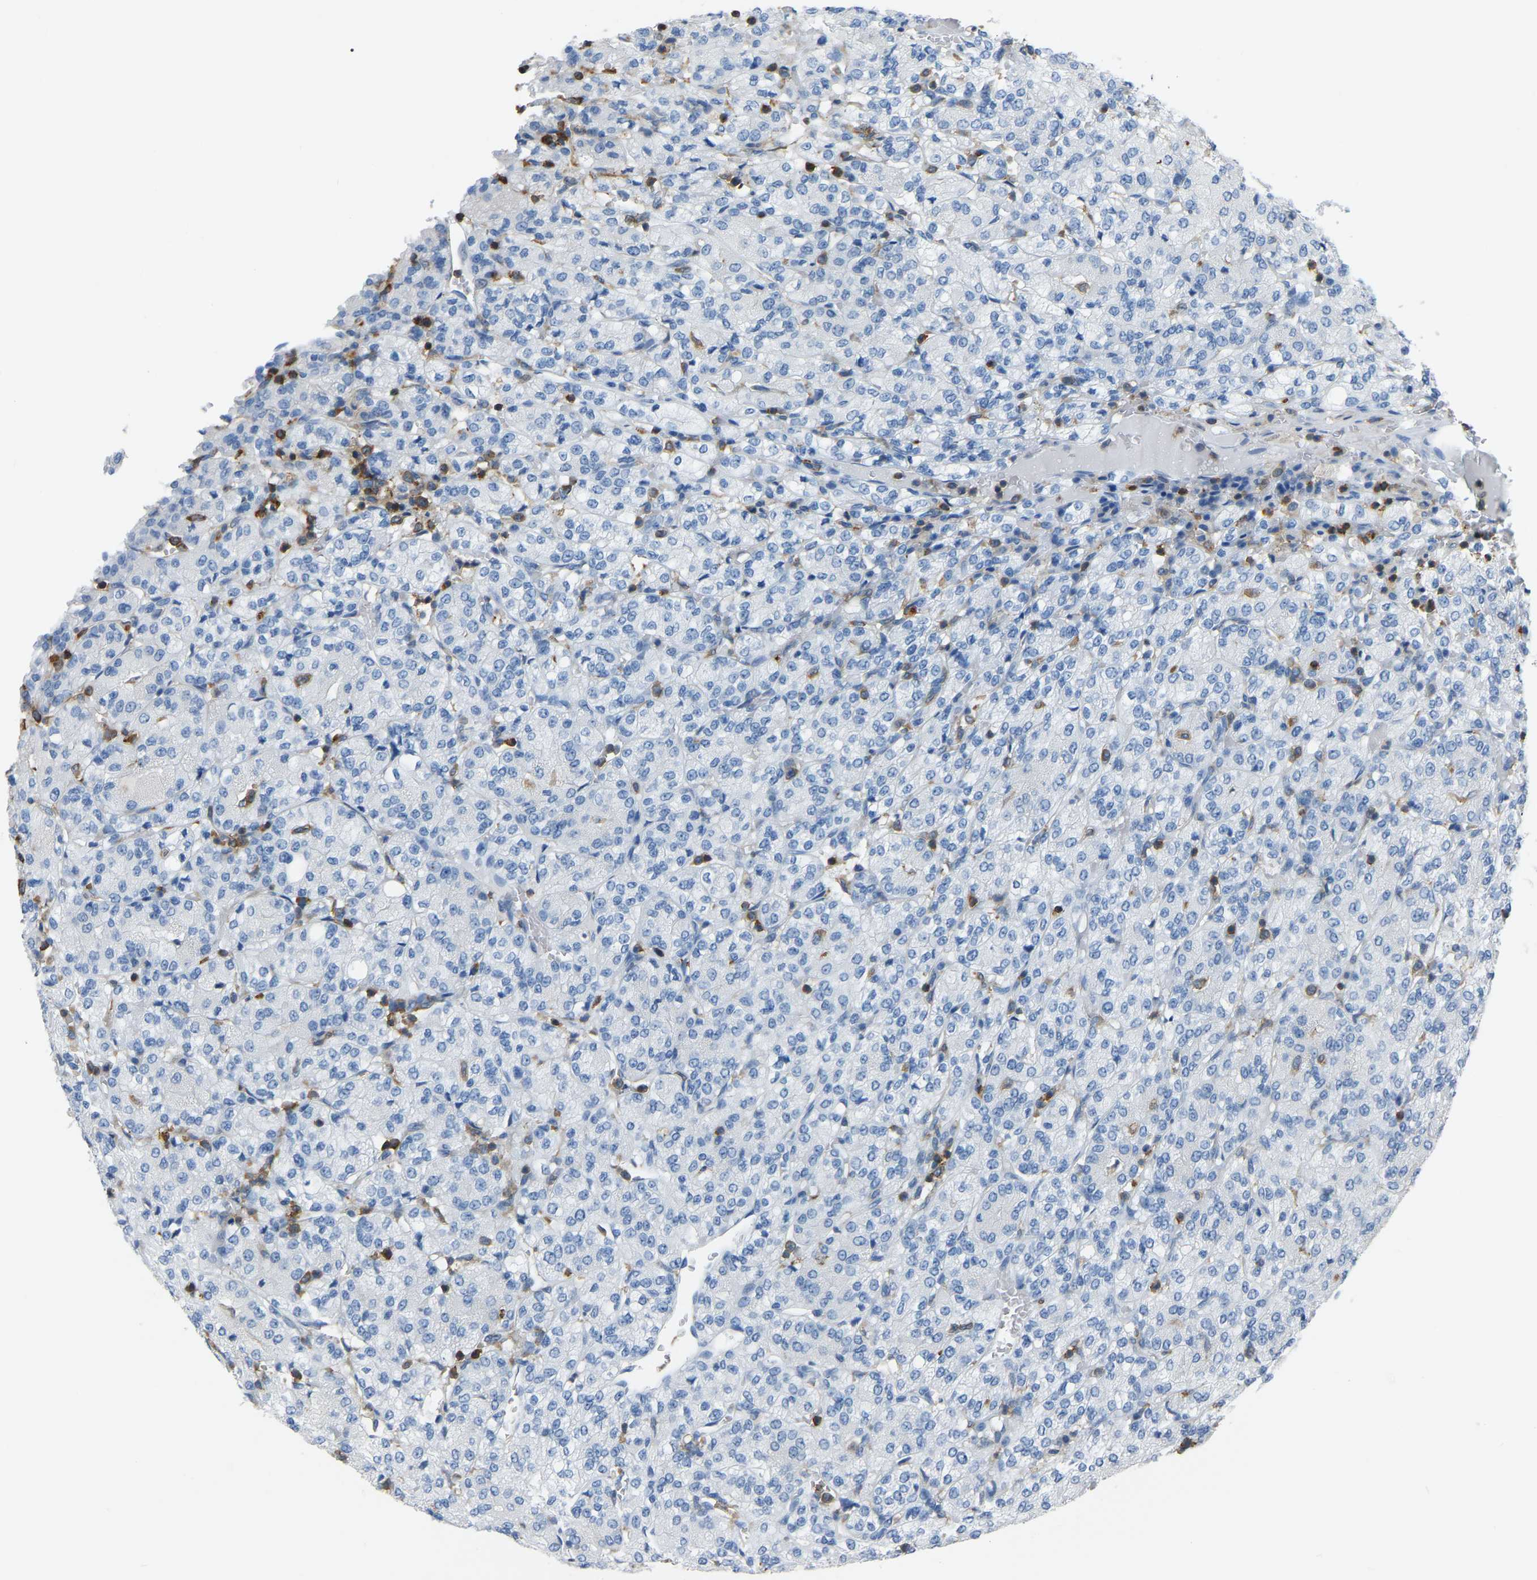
{"staining": {"intensity": "negative", "quantity": "none", "location": "none"}, "tissue": "renal cancer", "cell_type": "Tumor cells", "image_type": "cancer", "snomed": [{"axis": "morphology", "description": "Adenocarcinoma, NOS"}, {"axis": "topography", "description": "Kidney"}], "caption": "This is a photomicrograph of IHC staining of adenocarcinoma (renal), which shows no positivity in tumor cells.", "gene": "ARHGAP45", "patient": {"sex": "male", "age": 77}}